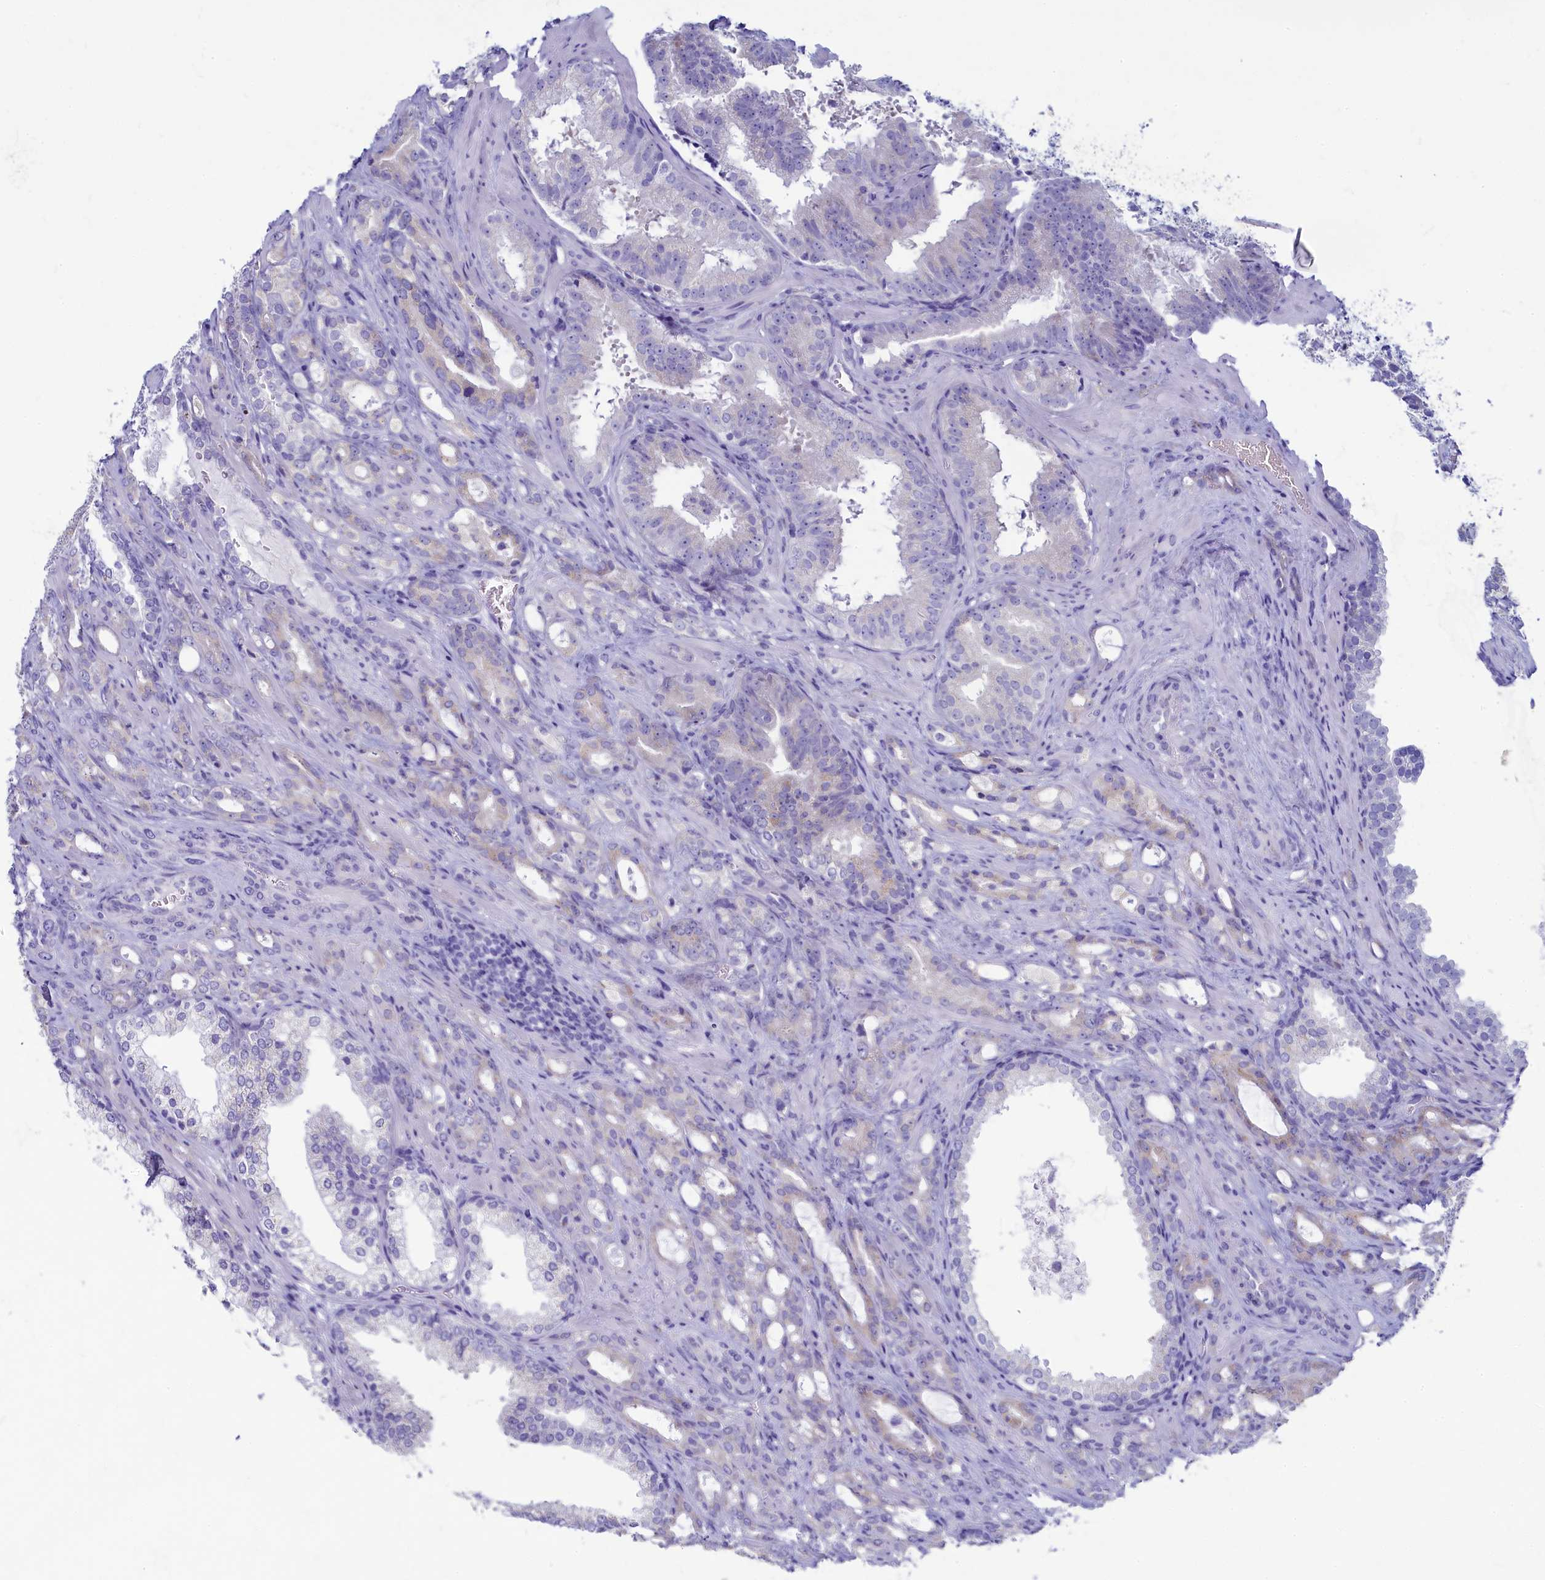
{"staining": {"intensity": "negative", "quantity": "none", "location": "none"}, "tissue": "prostate cancer", "cell_type": "Tumor cells", "image_type": "cancer", "snomed": [{"axis": "morphology", "description": "Adenocarcinoma, High grade"}, {"axis": "topography", "description": "Prostate"}], "caption": "The image reveals no staining of tumor cells in prostate cancer (adenocarcinoma (high-grade)).", "gene": "SKA3", "patient": {"sex": "male", "age": 72}}